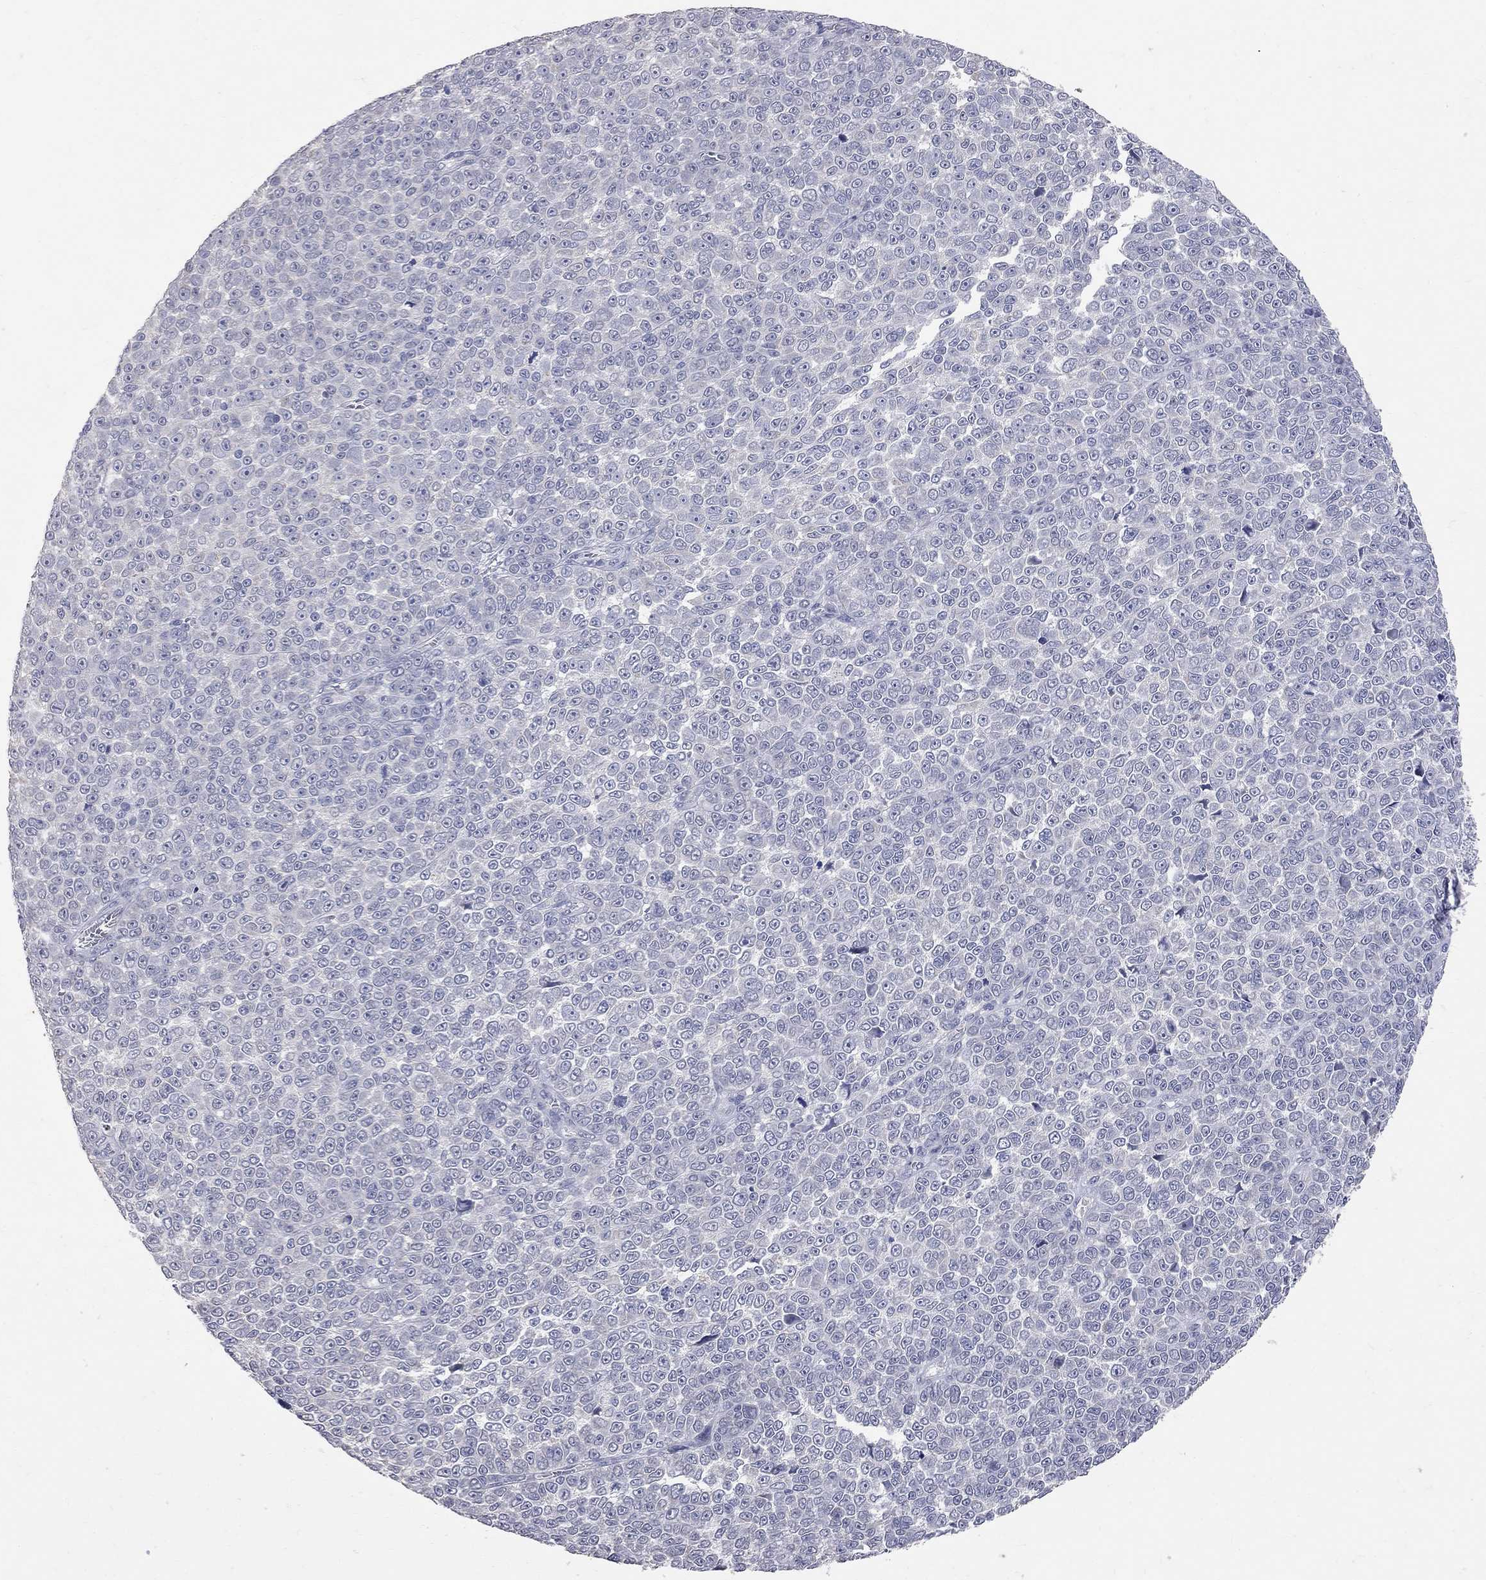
{"staining": {"intensity": "negative", "quantity": "none", "location": "none"}, "tissue": "melanoma", "cell_type": "Tumor cells", "image_type": "cancer", "snomed": [{"axis": "morphology", "description": "Malignant melanoma, NOS"}, {"axis": "topography", "description": "Skin"}], "caption": "Immunohistochemical staining of malignant melanoma reveals no significant staining in tumor cells.", "gene": "NOS2", "patient": {"sex": "female", "age": 95}}